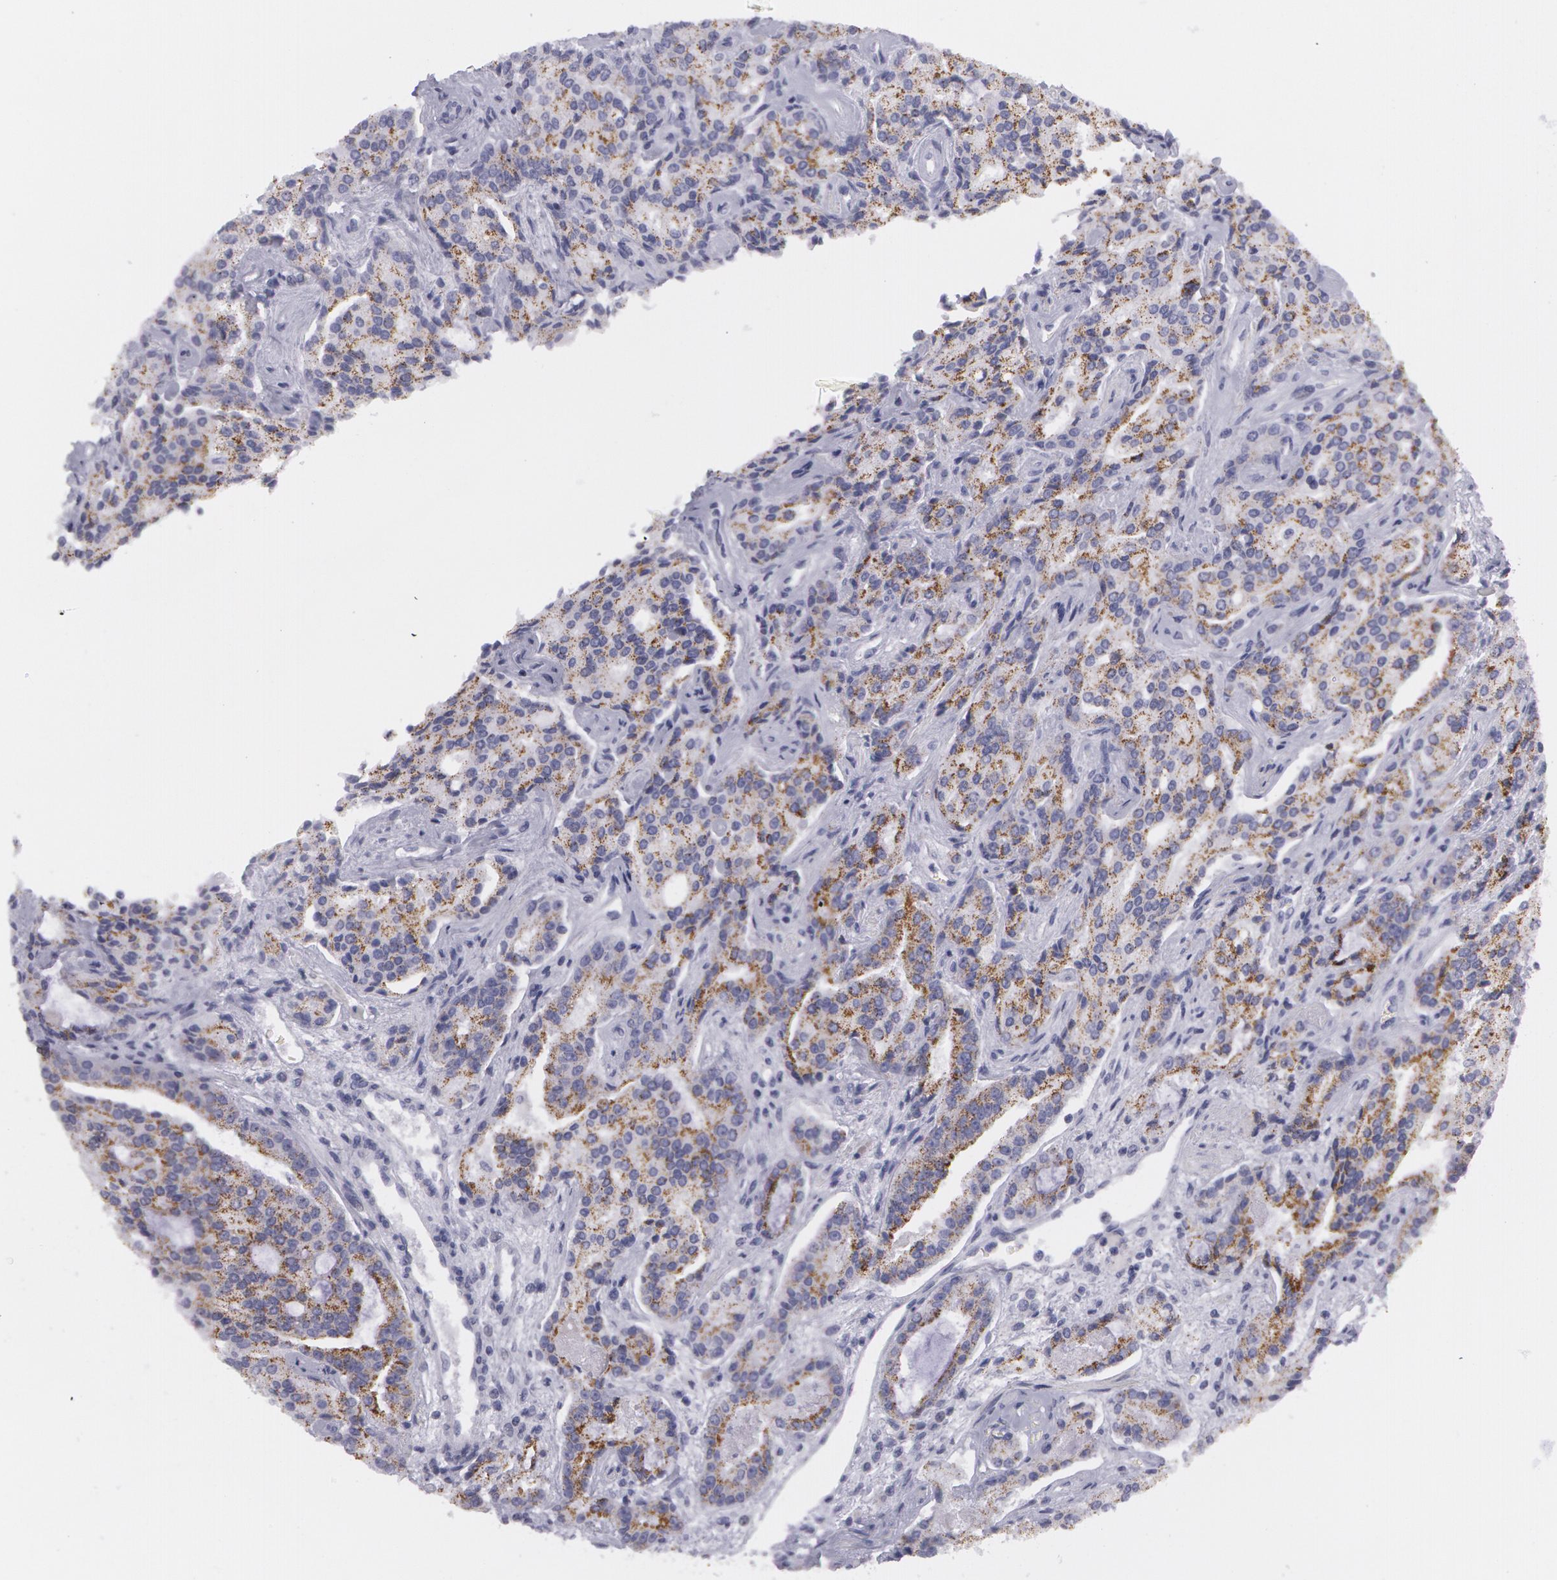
{"staining": {"intensity": "moderate", "quantity": ">75%", "location": "cytoplasmic/membranous"}, "tissue": "prostate cancer", "cell_type": "Tumor cells", "image_type": "cancer", "snomed": [{"axis": "morphology", "description": "Adenocarcinoma, Medium grade"}, {"axis": "topography", "description": "Prostate"}], "caption": "The histopathology image demonstrates immunohistochemical staining of prostate adenocarcinoma (medium-grade). There is moderate cytoplasmic/membranous positivity is present in about >75% of tumor cells.", "gene": "AMACR", "patient": {"sex": "male", "age": 72}}